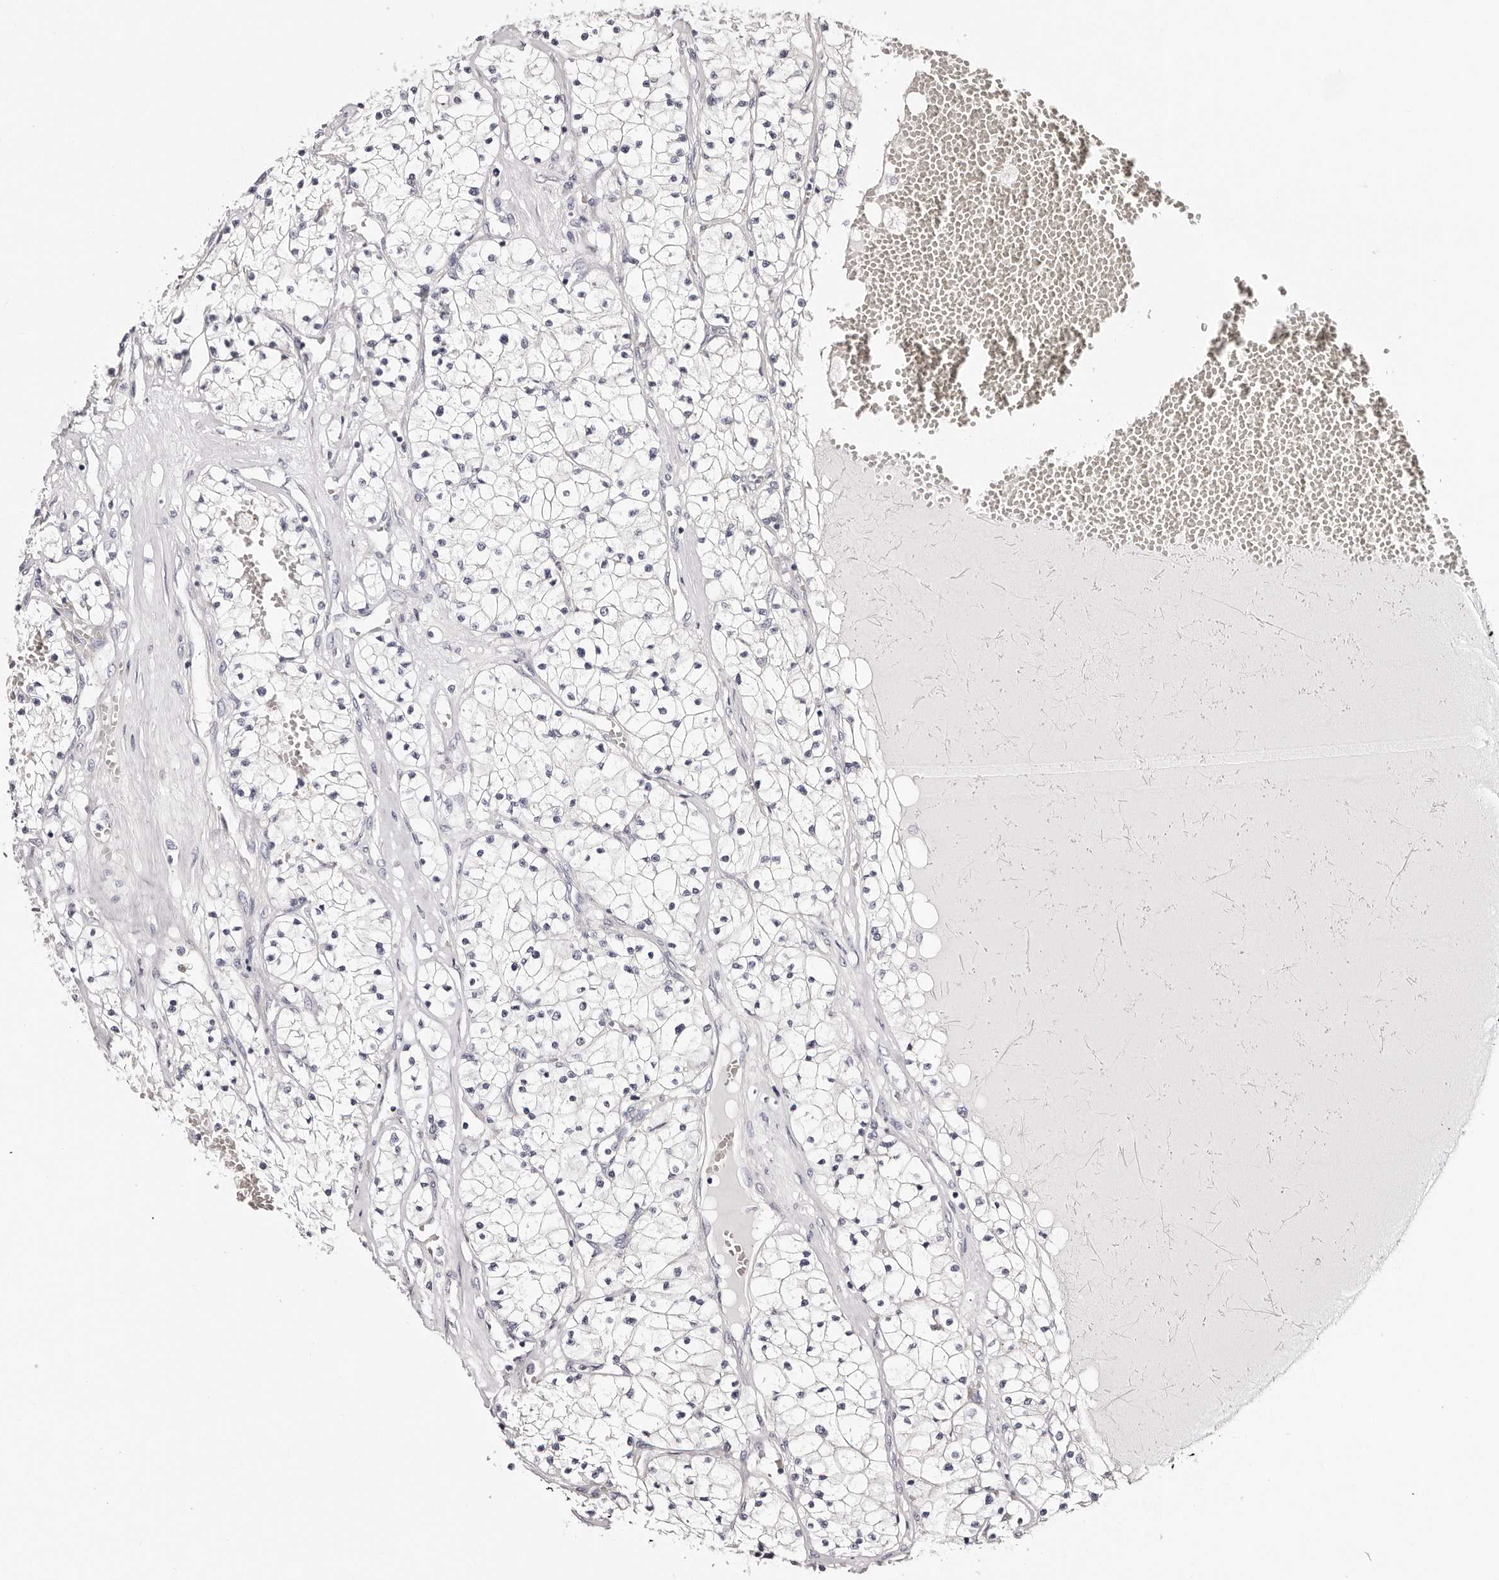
{"staining": {"intensity": "negative", "quantity": "none", "location": "none"}, "tissue": "renal cancer", "cell_type": "Tumor cells", "image_type": "cancer", "snomed": [{"axis": "morphology", "description": "Normal tissue, NOS"}, {"axis": "morphology", "description": "Adenocarcinoma, NOS"}, {"axis": "topography", "description": "Kidney"}], "caption": "Tumor cells show no significant positivity in renal adenocarcinoma.", "gene": "ROM1", "patient": {"sex": "male", "age": 68}}